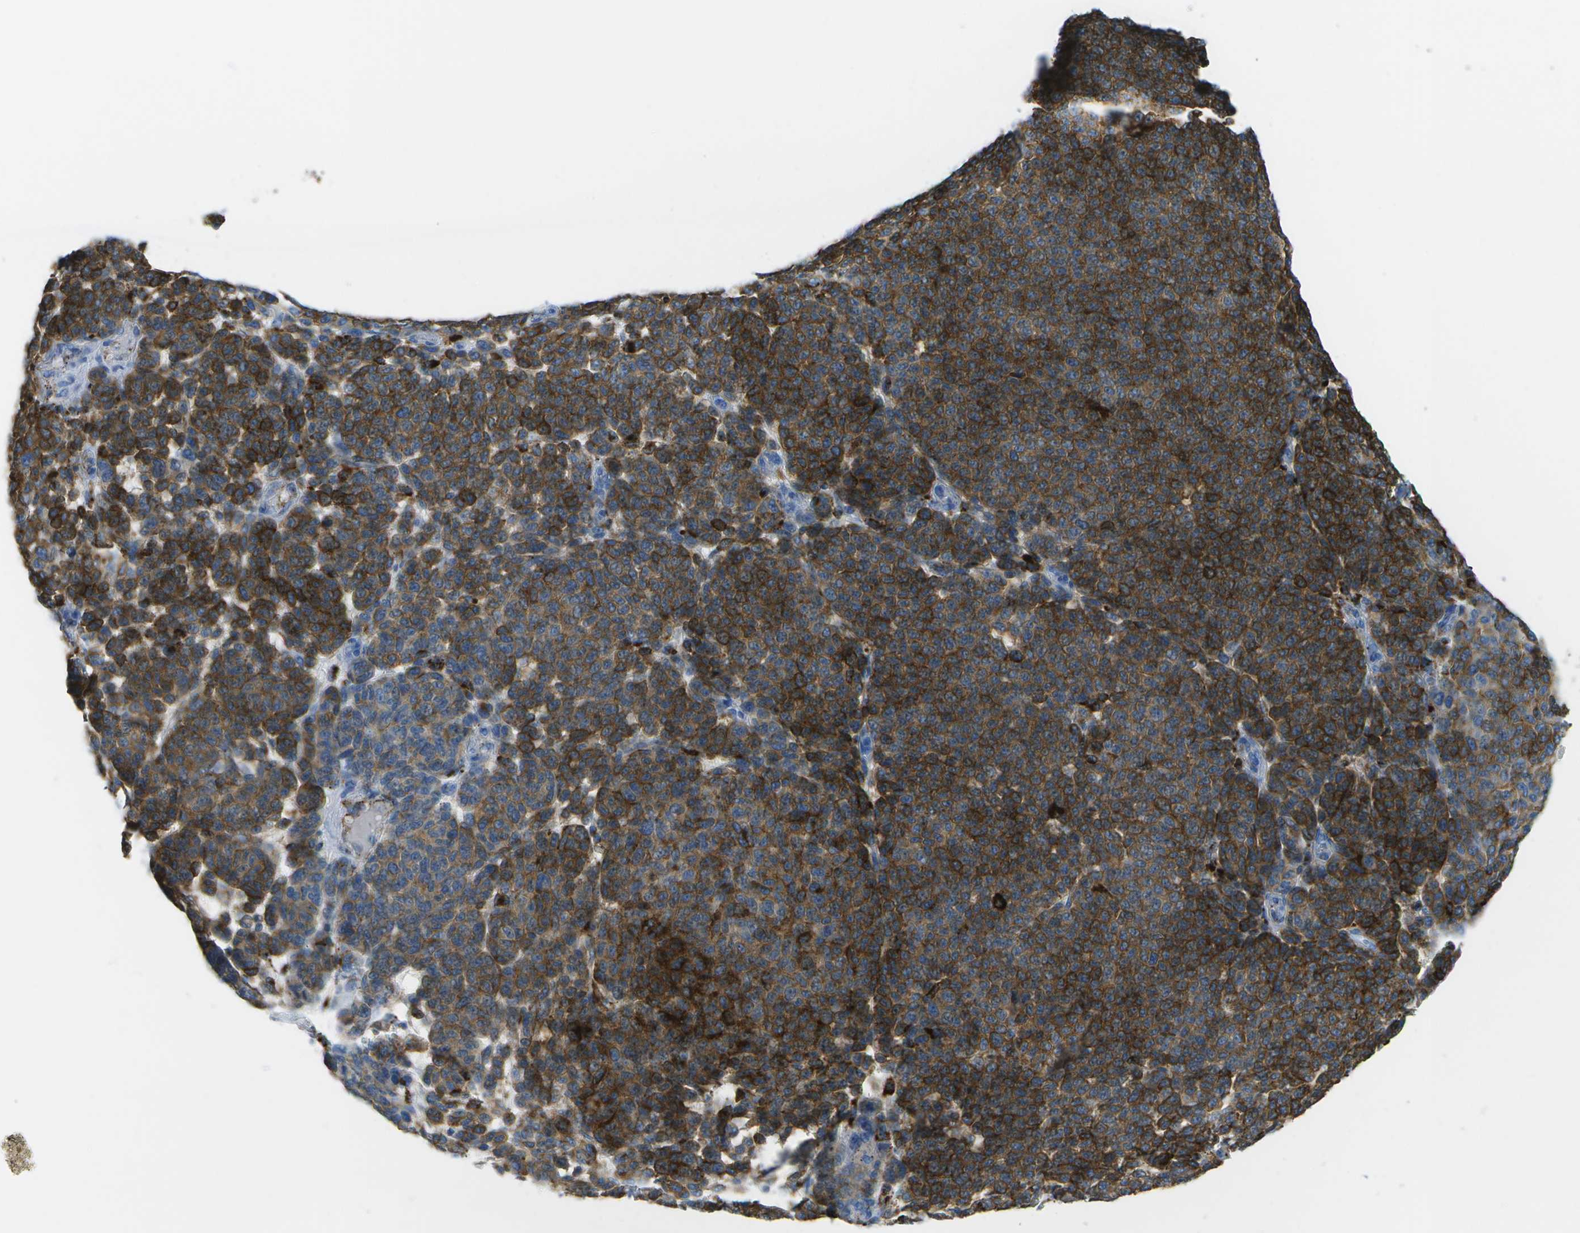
{"staining": {"intensity": "strong", "quantity": ">75%", "location": "cytoplasmic/membranous"}, "tissue": "melanoma", "cell_type": "Tumor cells", "image_type": "cancer", "snomed": [{"axis": "morphology", "description": "Malignant melanoma, NOS"}, {"axis": "topography", "description": "Skin"}], "caption": "Protein expression analysis of melanoma exhibits strong cytoplasmic/membranous expression in about >75% of tumor cells. The protein of interest is stained brown, and the nuclei are stained in blue (DAB IHC with brightfield microscopy, high magnification).", "gene": "PRCP", "patient": {"sex": "male", "age": 59}}